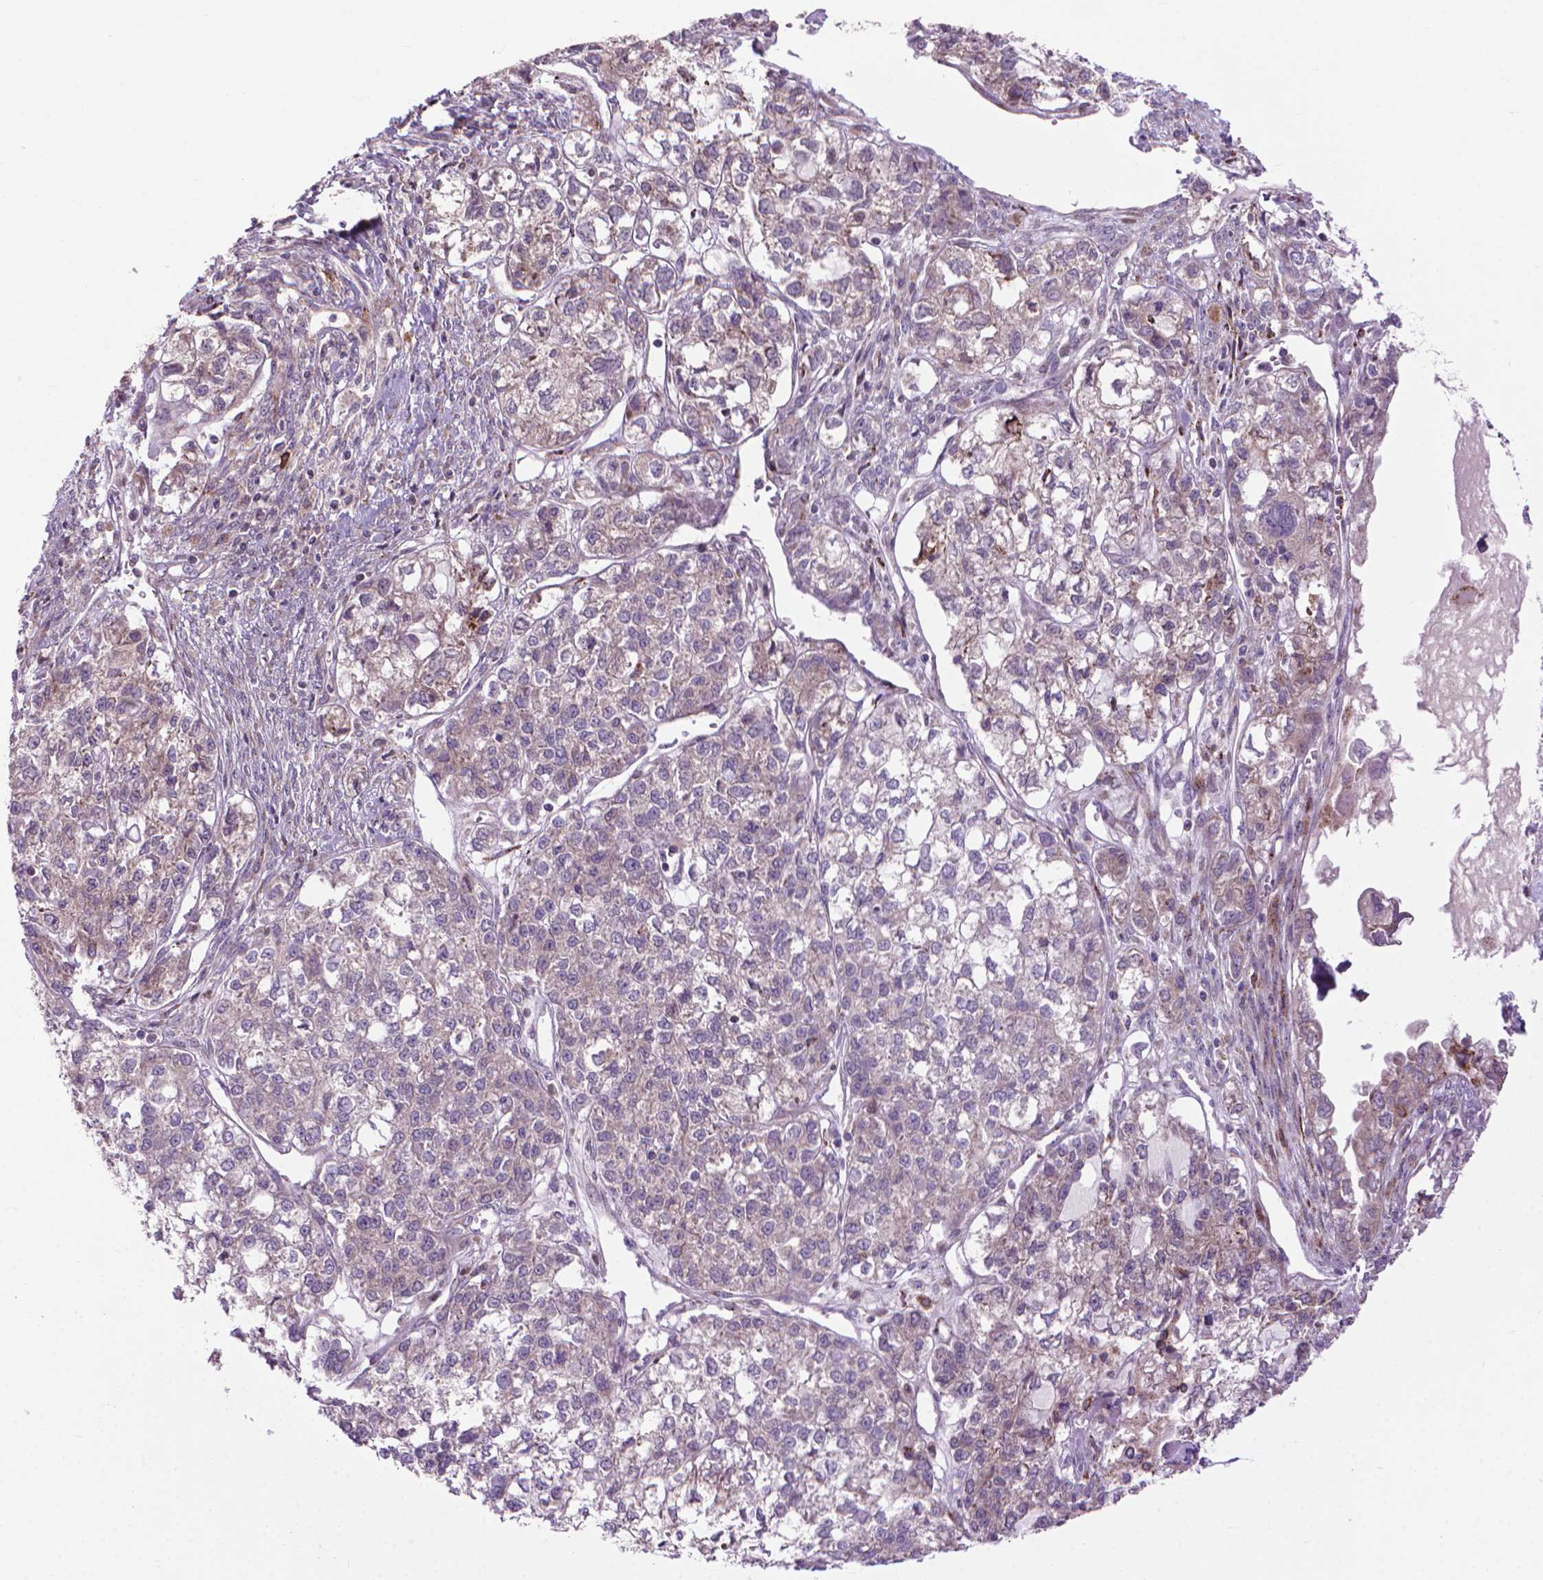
{"staining": {"intensity": "weak", "quantity": "<25%", "location": "cytoplasmic/membranous"}, "tissue": "ovarian cancer", "cell_type": "Tumor cells", "image_type": "cancer", "snomed": [{"axis": "morphology", "description": "Carcinoma, endometroid"}, {"axis": "topography", "description": "Ovary"}], "caption": "This is an IHC photomicrograph of human ovarian cancer (endometroid carcinoma). There is no staining in tumor cells.", "gene": "MYH14", "patient": {"sex": "female", "age": 64}}